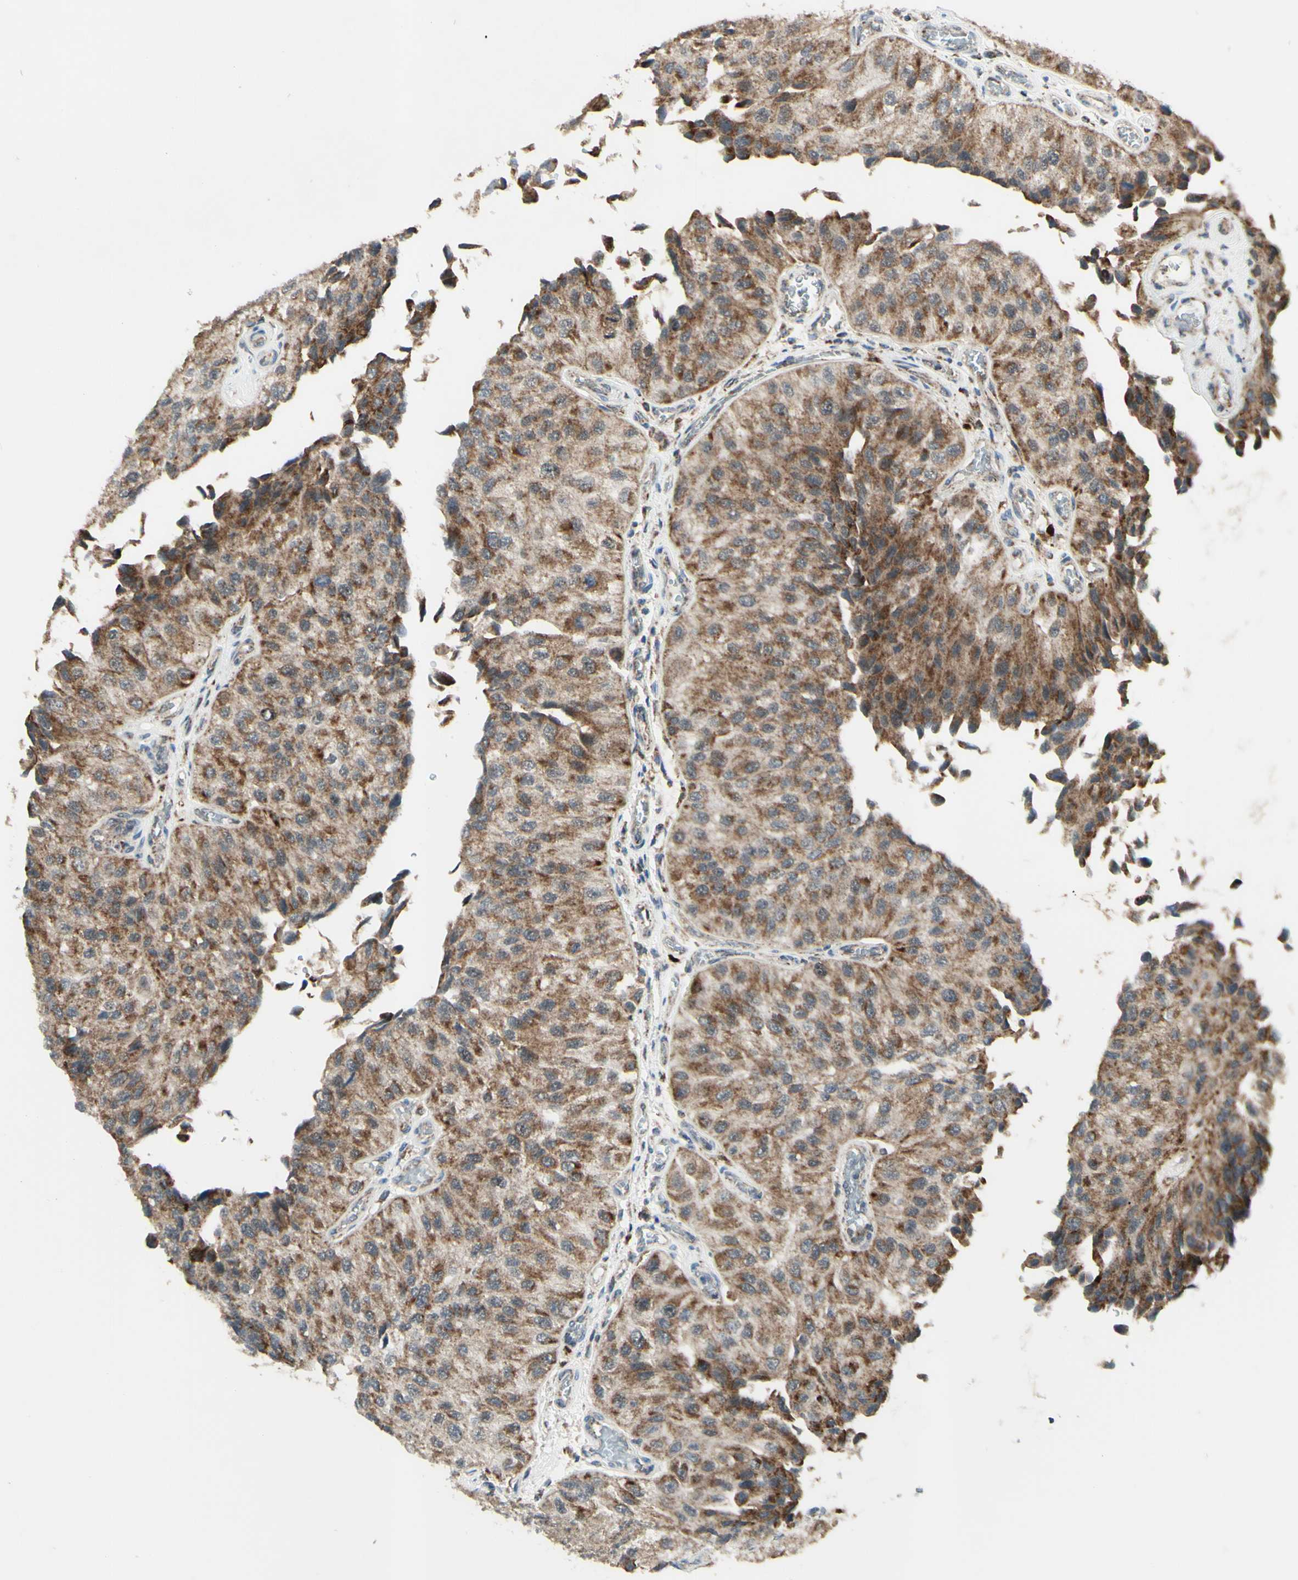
{"staining": {"intensity": "moderate", "quantity": ">75%", "location": "cytoplasmic/membranous"}, "tissue": "urothelial cancer", "cell_type": "Tumor cells", "image_type": "cancer", "snomed": [{"axis": "morphology", "description": "Urothelial carcinoma, High grade"}, {"axis": "topography", "description": "Kidney"}, {"axis": "topography", "description": "Urinary bladder"}], "caption": "High-grade urothelial carcinoma stained with a brown dye shows moderate cytoplasmic/membranous positive positivity in approximately >75% of tumor cells.", "gene": "DHRS3", "patient": {"sex": "male", "age": 77}}